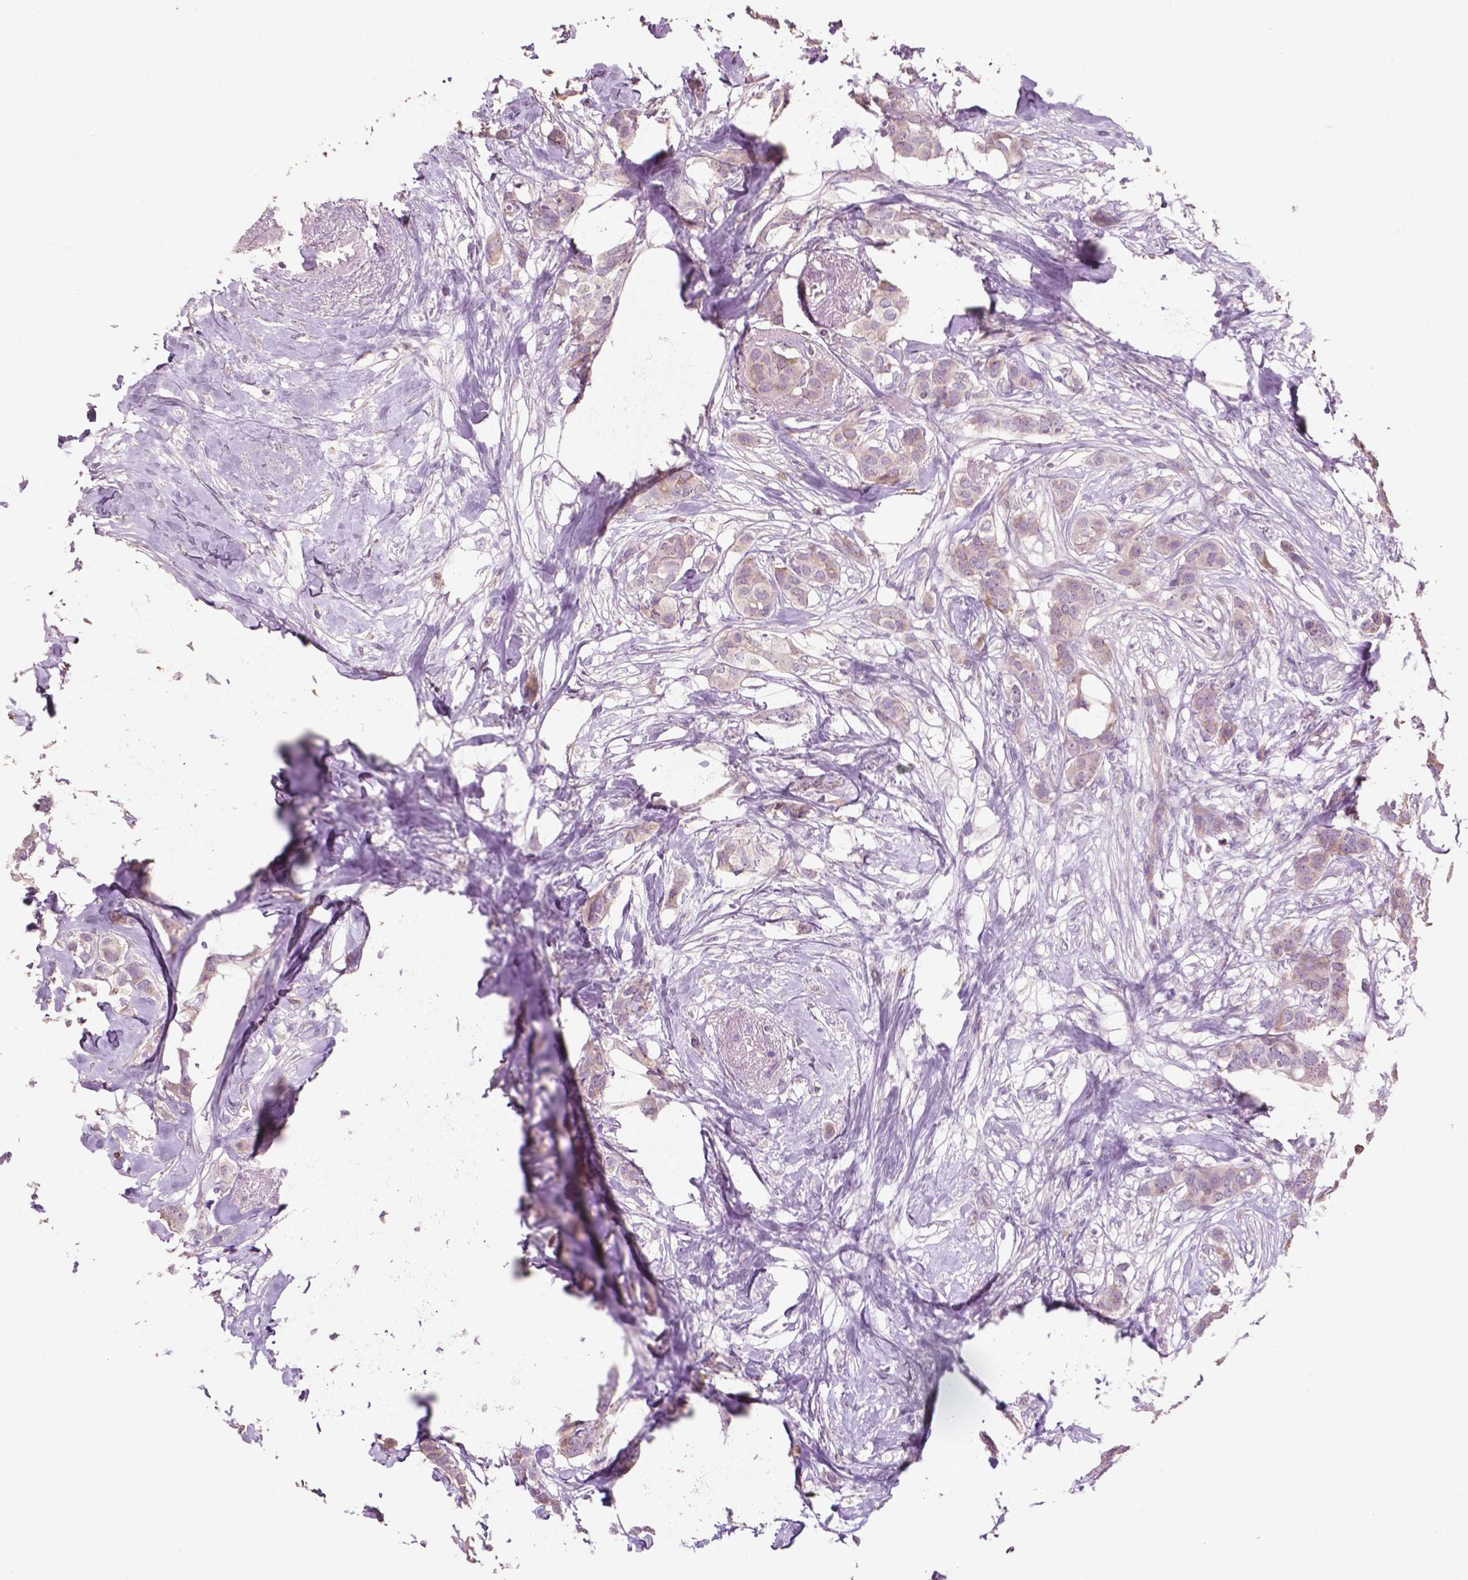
{"staining": {"intensity": "weak", "quantity": "25%-75%", "location": "cytoplasmic/membranous"}, "tissue": "breast cancer", "cell_type": "Tumor cells", "image_type": "cancer", "snomed": [{"axis": "morphology", "description": "Duct carcinoma"}, {"axis": "topography", "description": "Breast"}], "caption": "Immunohistochemistry (IHC) (DAB) staining of breast invasive ductal carcinoma displays weak cytoplasmic/membranous protein staining in about 25%-75% of tumor cells.", "gene": "LRP1B", "patient": {"sex": "female", "age": 62}}